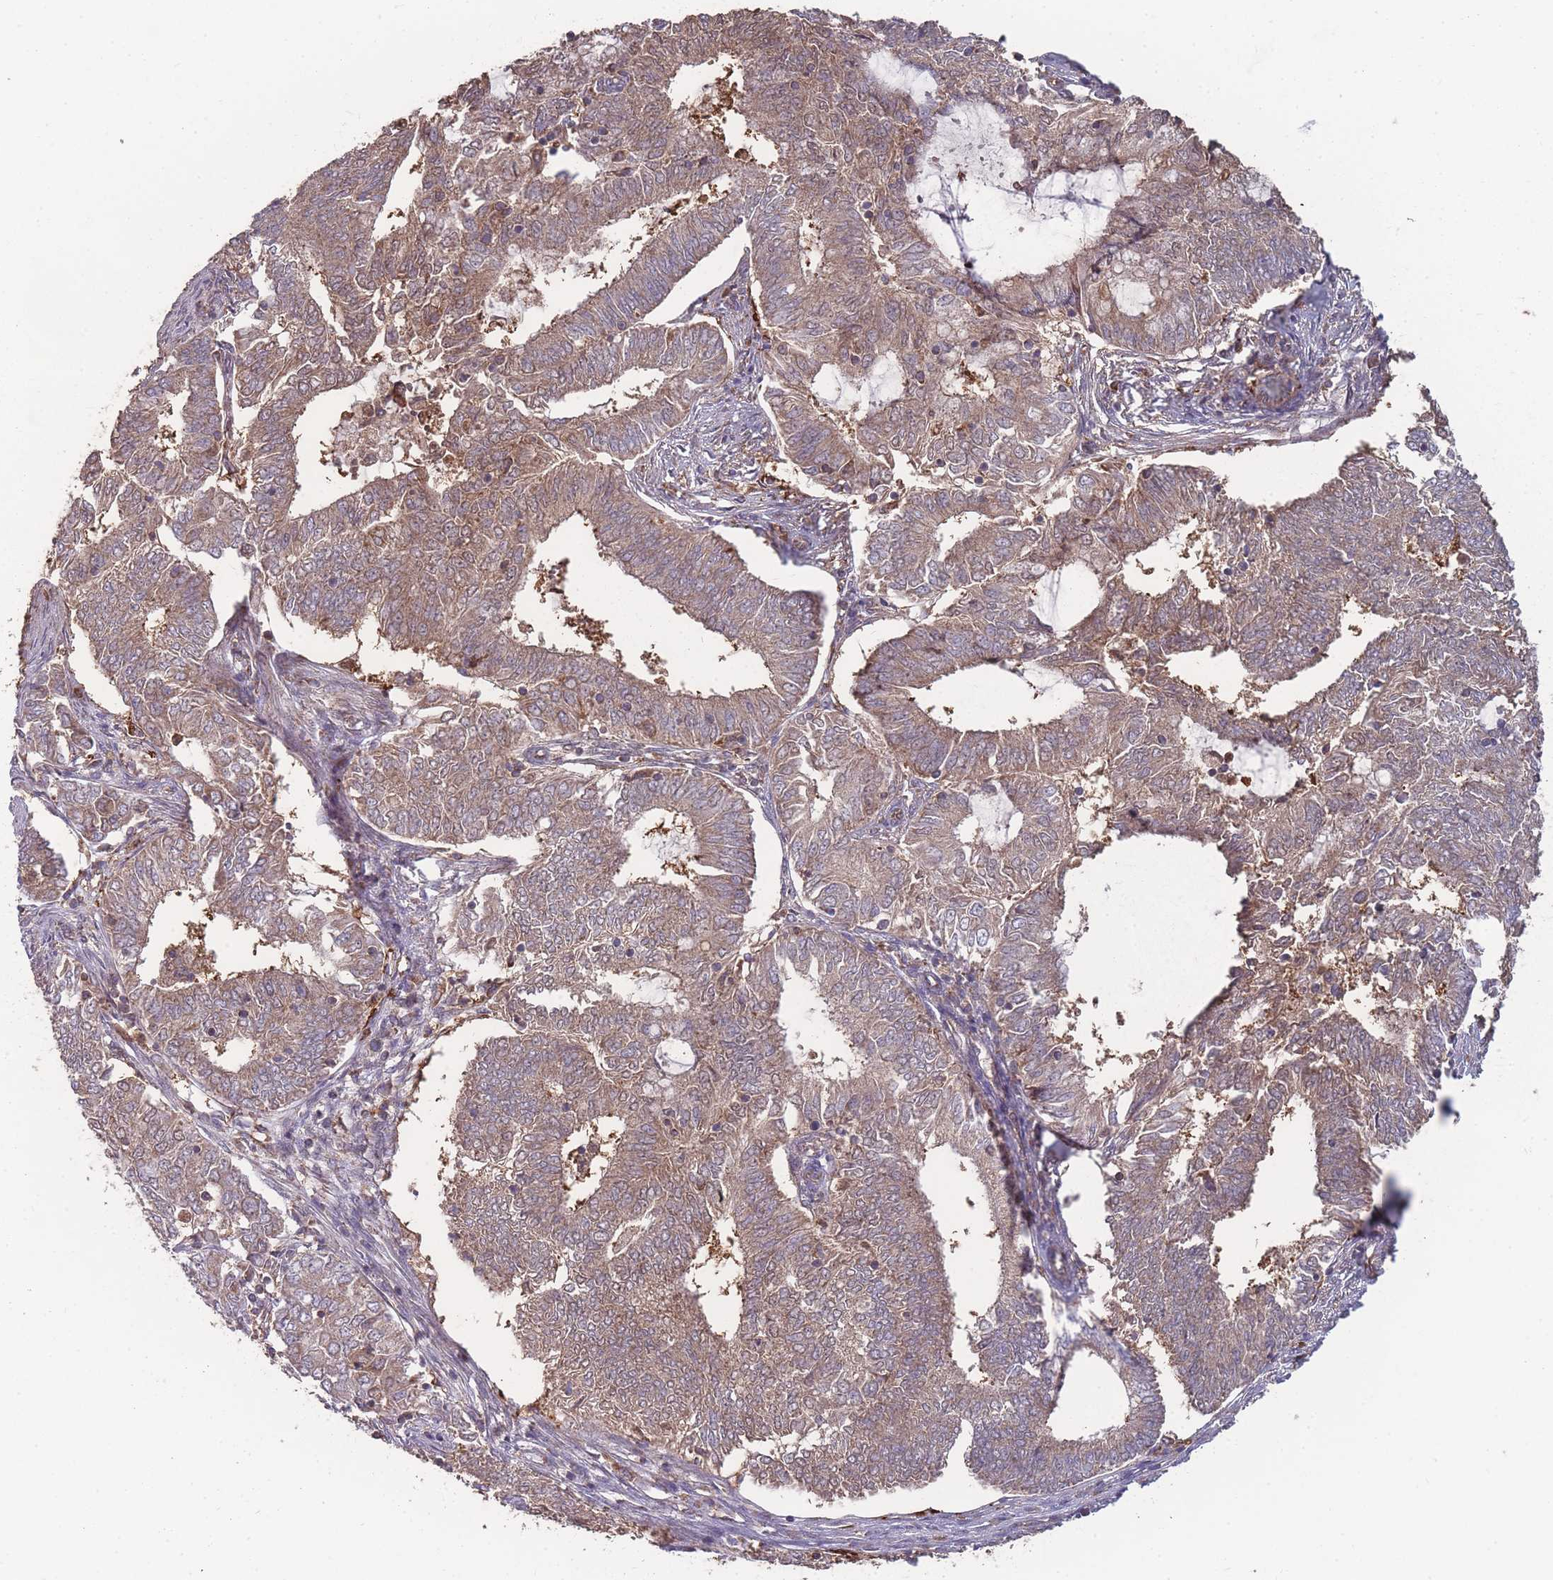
{"staining": {"intensity": "moderate", "quantity": ">75%", "location": "cytoplasmic/membranous"}, "tissue": "endometrial cancer", "cell_type": "Tumor cells", "image_type": "cancer", "snomed": [{"axis": "morphology", "description": "Adenocarcinoma, NOS"}, {"axis": "topography", "description": "Endometrium"}], "caption": "Adenocarcinoma (endometrial) stained for a protein (brown) displays moderate cytoplasmic/membranous positive expression in approximately >75% of tumor cells.", "gene": "SLC35B4", "patient": {"sex": "female", "age": 62}}